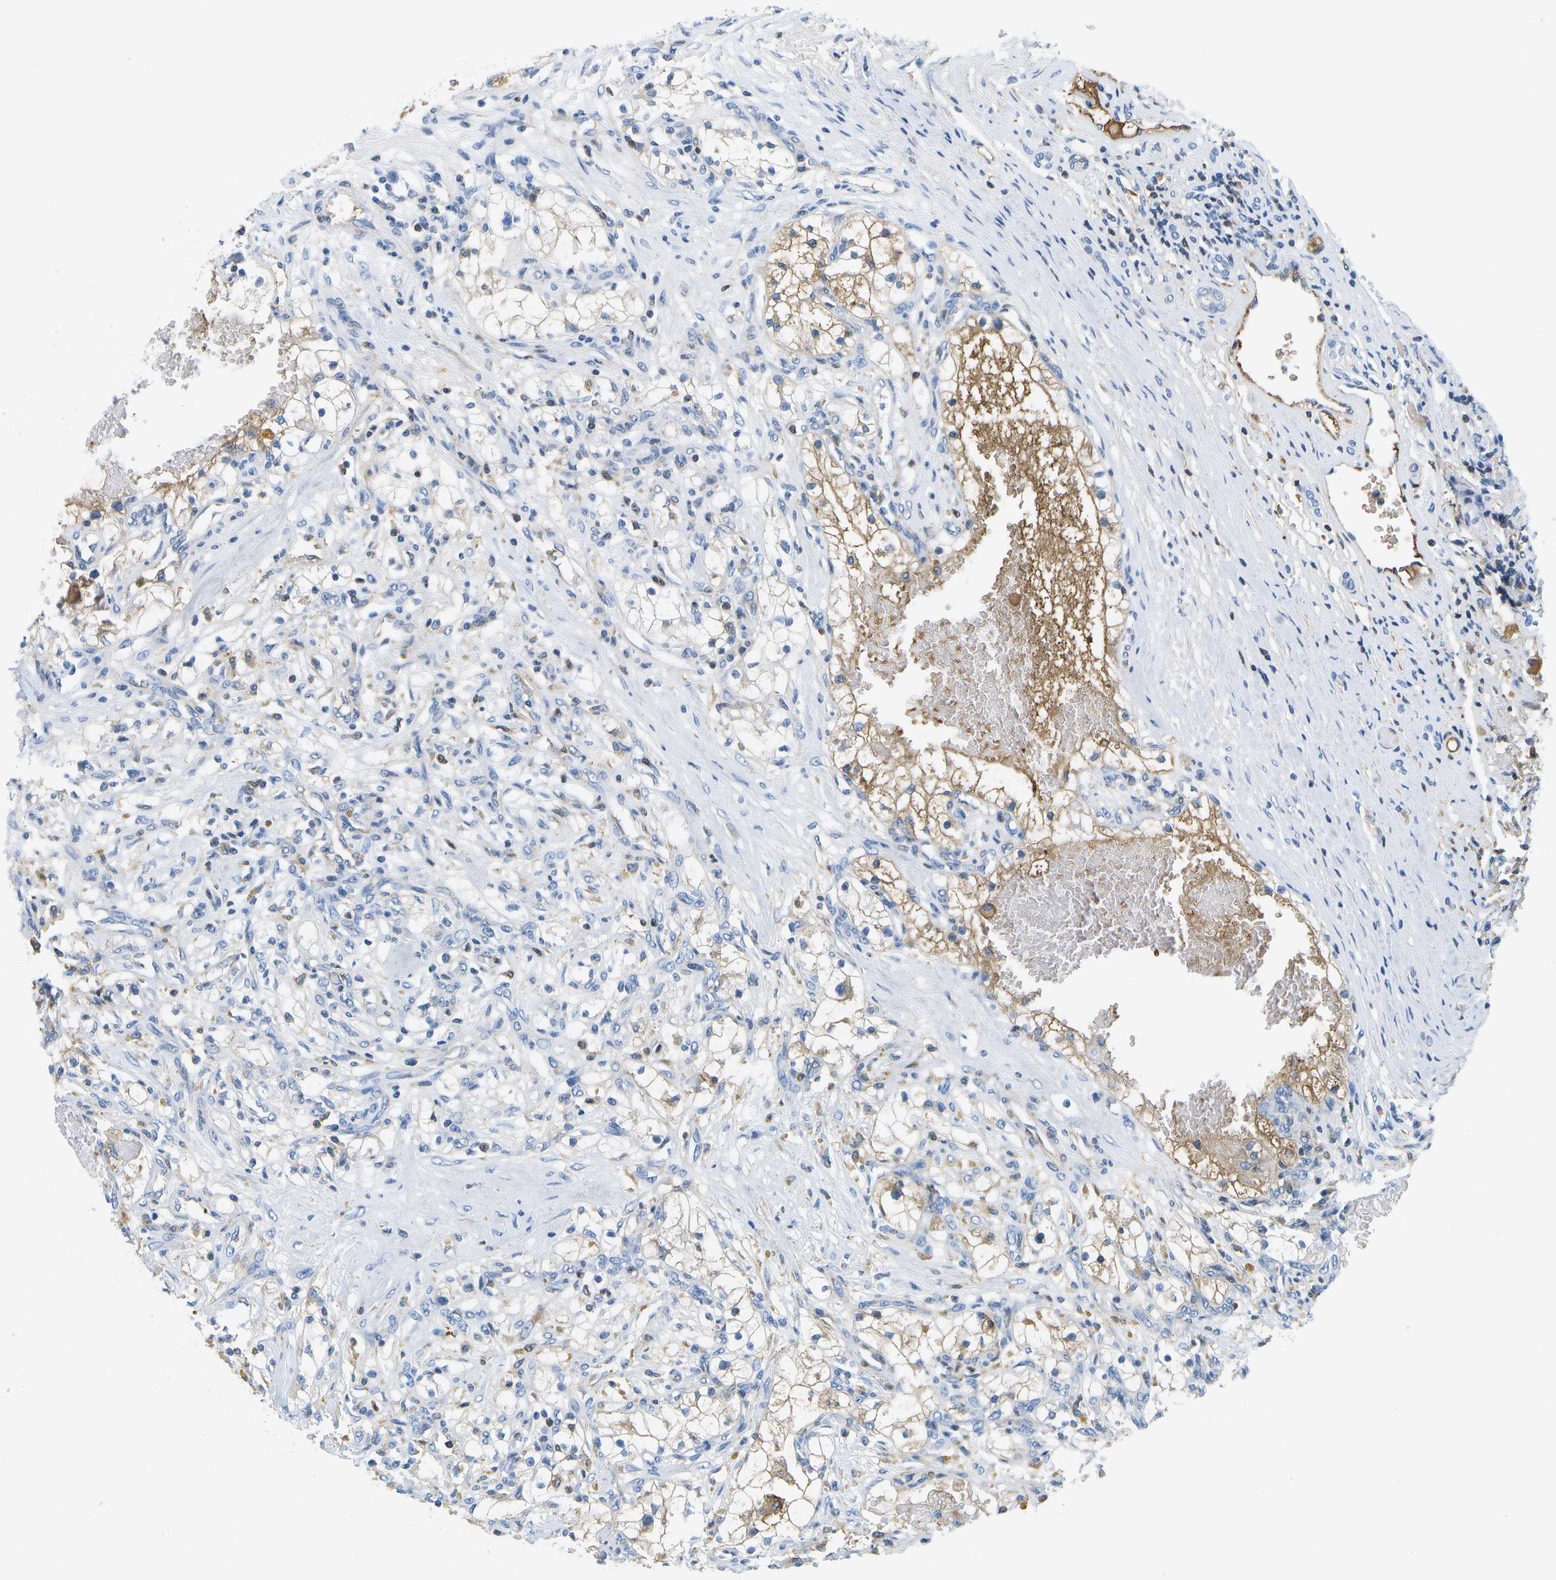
{"staining": {"intensity": "weak", "quantity": "<25%", "location": "cytoplasmic/membranous"}, "tissue": "renal cancer", "cell_type": "Tumor cells", "image_type": "cancer", "snomed": [{"axis": "morphology", "description": "Adenocarcinoma, NOS"}, {"axis": "topography", "description": "Kidney"}], "caption": "A photomicrograph of human renal cancer is negative for staining in tumor cells.", "gene": "SERPINA1", "patient": {"sex": "male", "age": 68}}